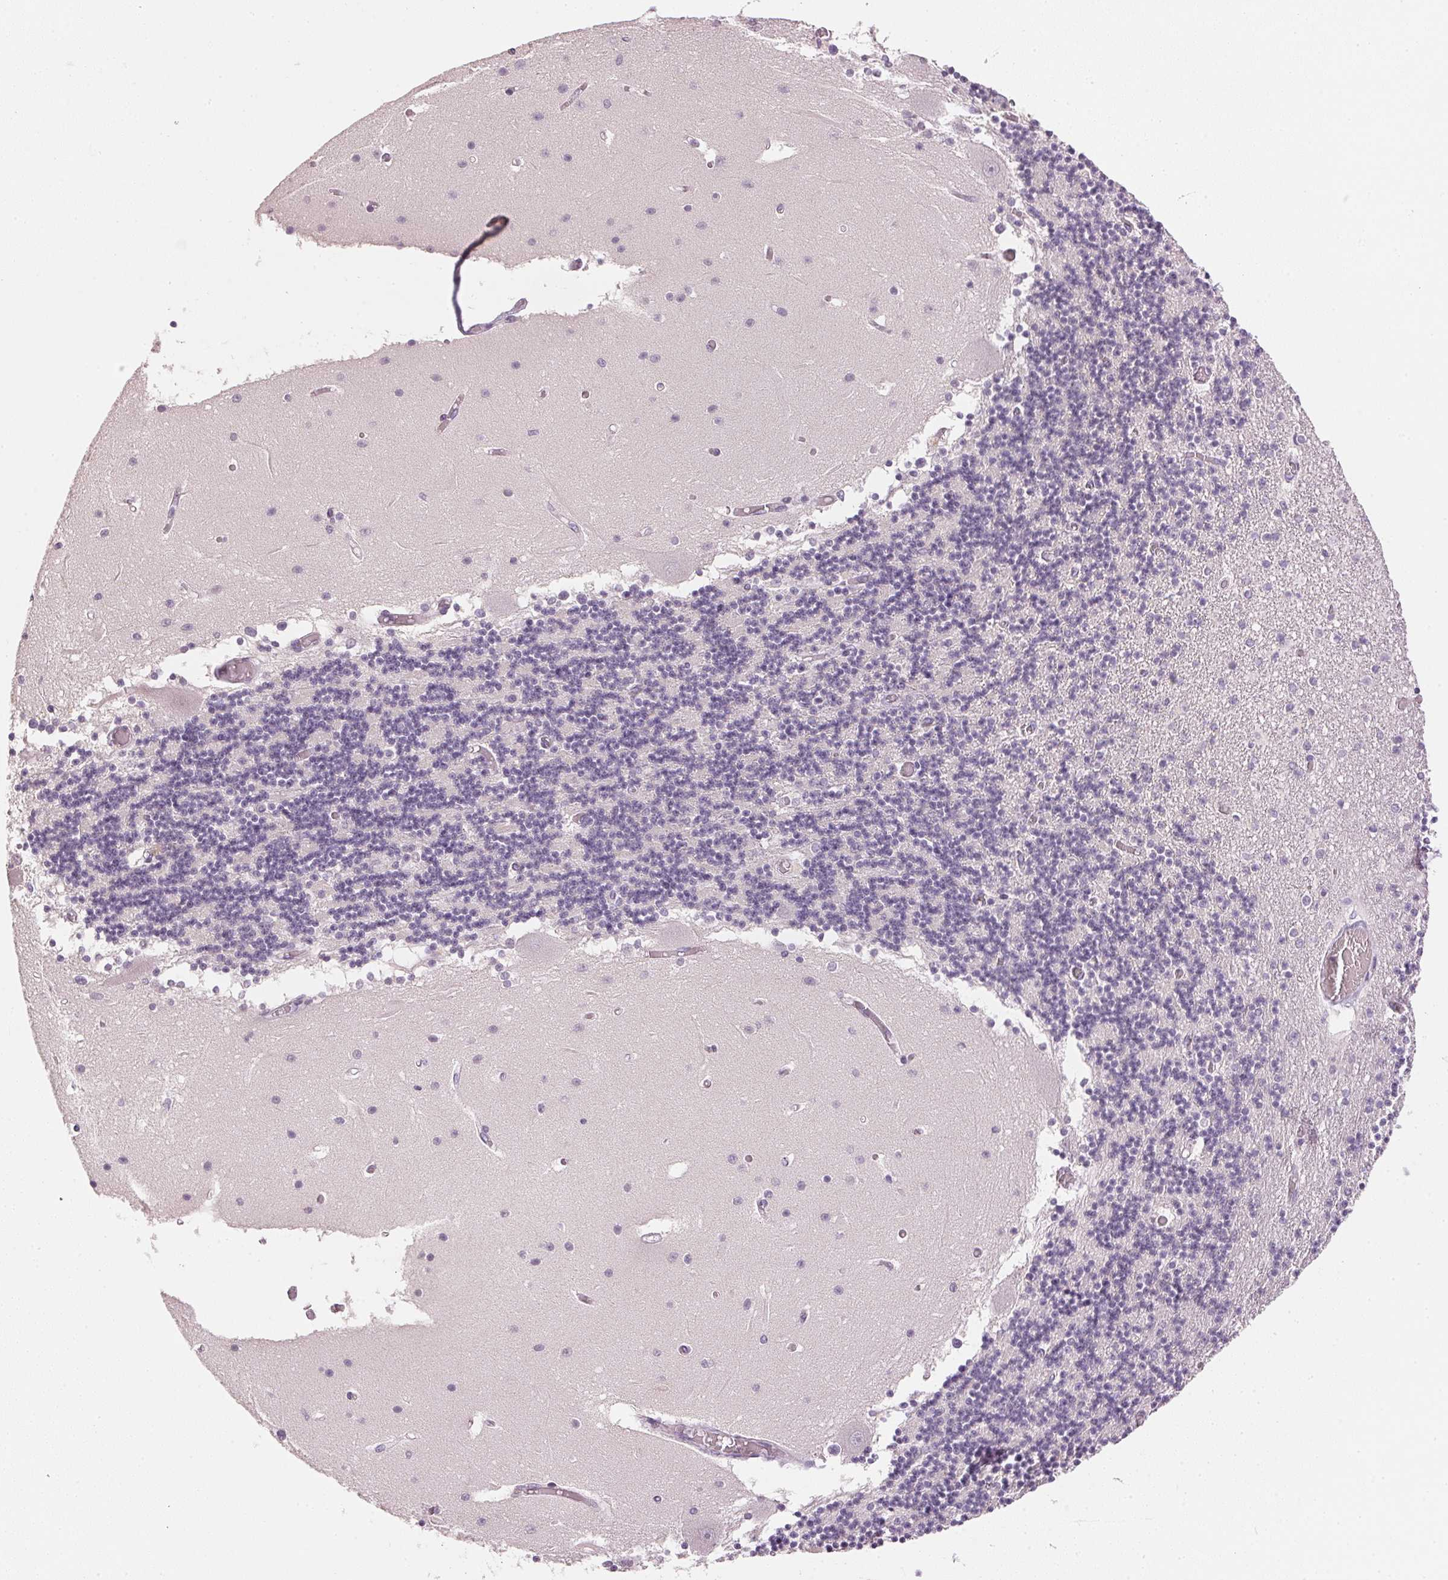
{"staining": {"intensity": "negative", "quantity": "none", "location": "none"}, "tissue": "cerebellum", "cell_type": "Cells in granular layer", "image_type": "normal", "snomed": [{"axis": "morphology", "description": "Normal tissue, NOS"}, {"axis": "topography", "description": "Cerebellum"}], "caption": "This is an immunohistochemistry (IHC) micrograph of benign human cerebellum. There is no staining in cells in granular layer.", "gene": "IGFBP1", "patient": {"sex": "female", "age": 28}}